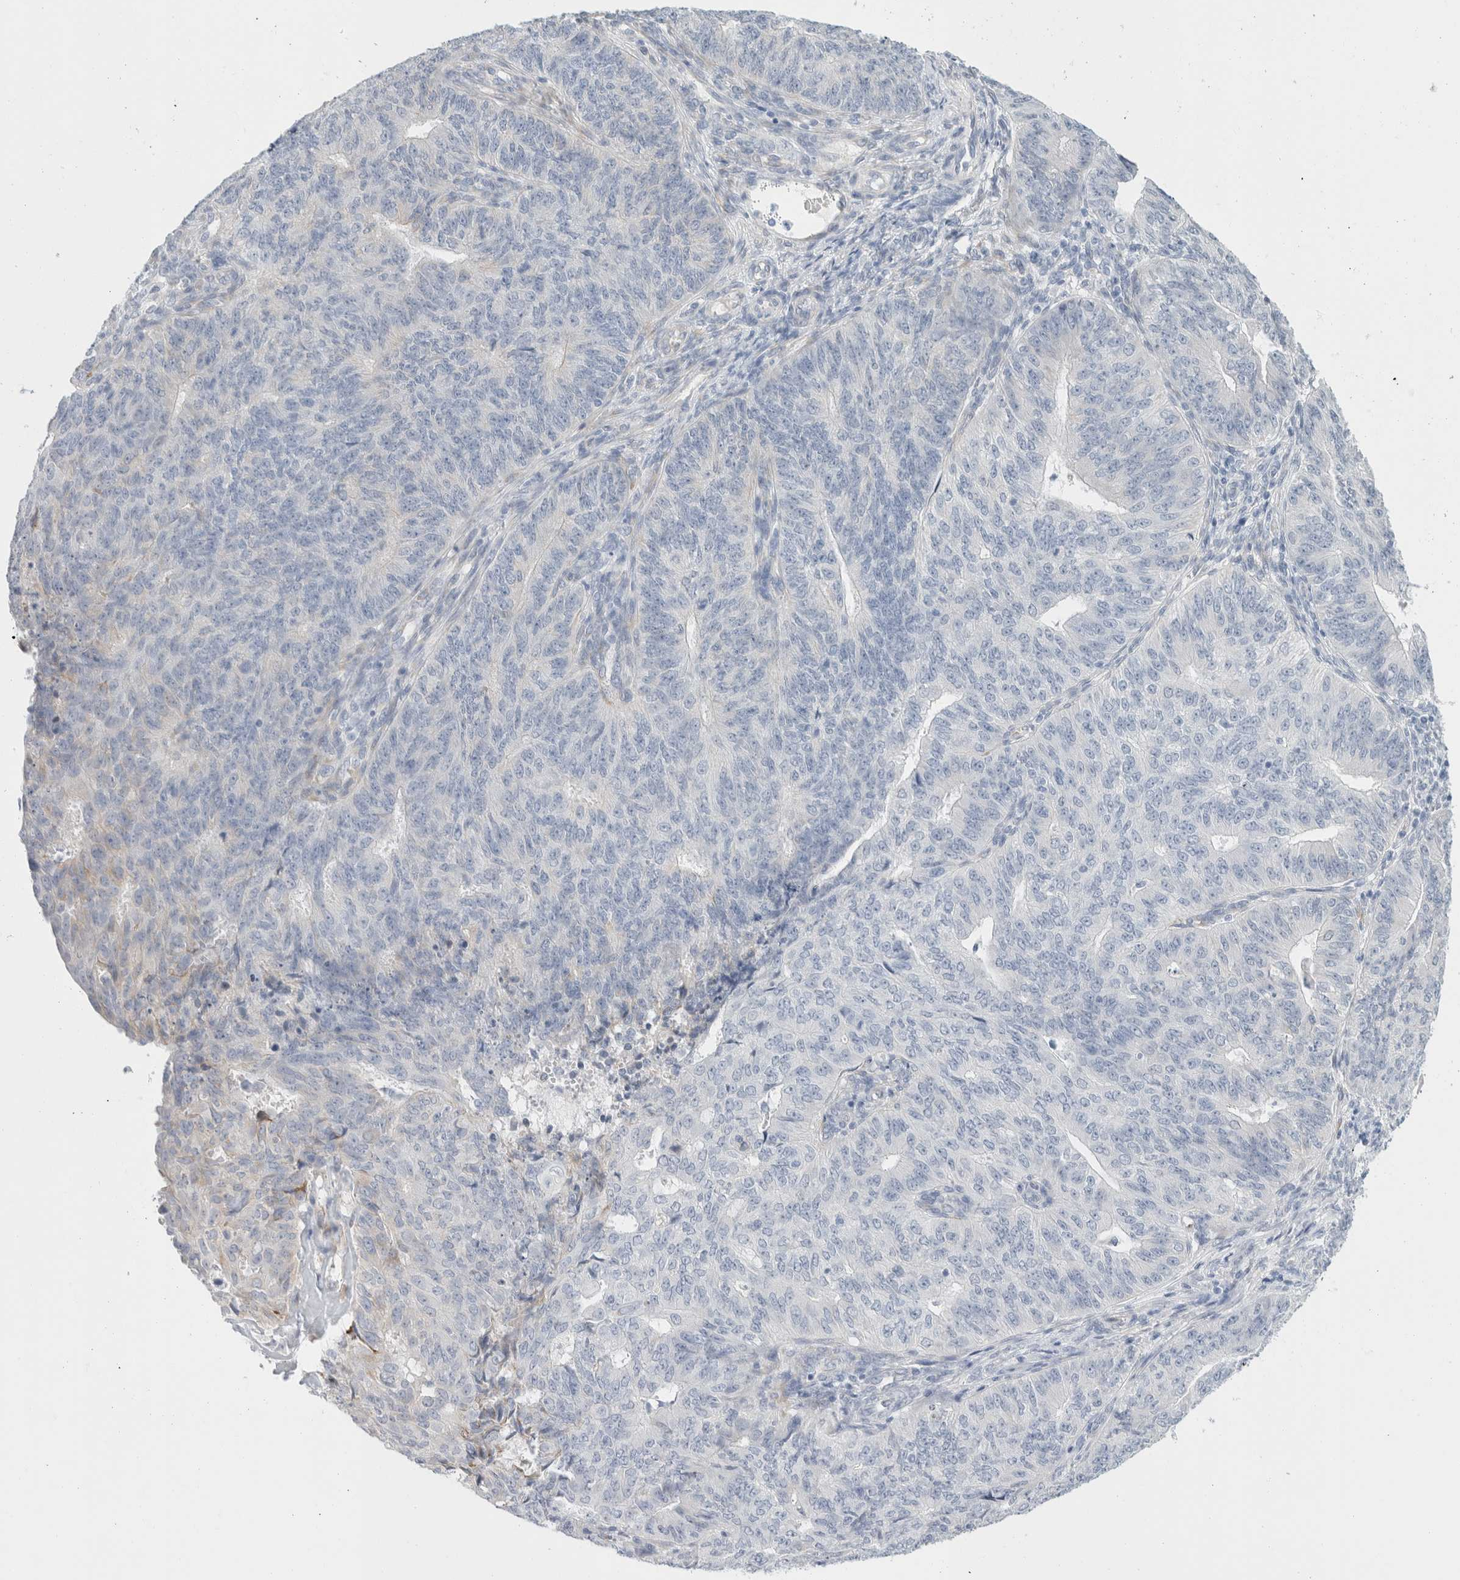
{"staining": {"intensity": "negative", "quantity": "none", "location": "none"}, "tissue": "endometrial cancer", "cell_type": "Tumor cells", "image_type": "cancer", "snomed": [{"axis": "morphology", "description": "Adenocarcinoma, NOS"}, {"axis": "topography", "description": "Endometrium"}], "caption": "High magnification brightfield microscopy of endometrial adenocarcinoma stained with DAB (3,3'-diaminobenzidine) (brown) and counterstained with hematoxylin (blue): tumor cells show no significant positivity. (Immunohistochemistry, brightfield microscopy, high magnification).", "gene": "RTN4", "patient": {"sex": "female", "age": 32}}